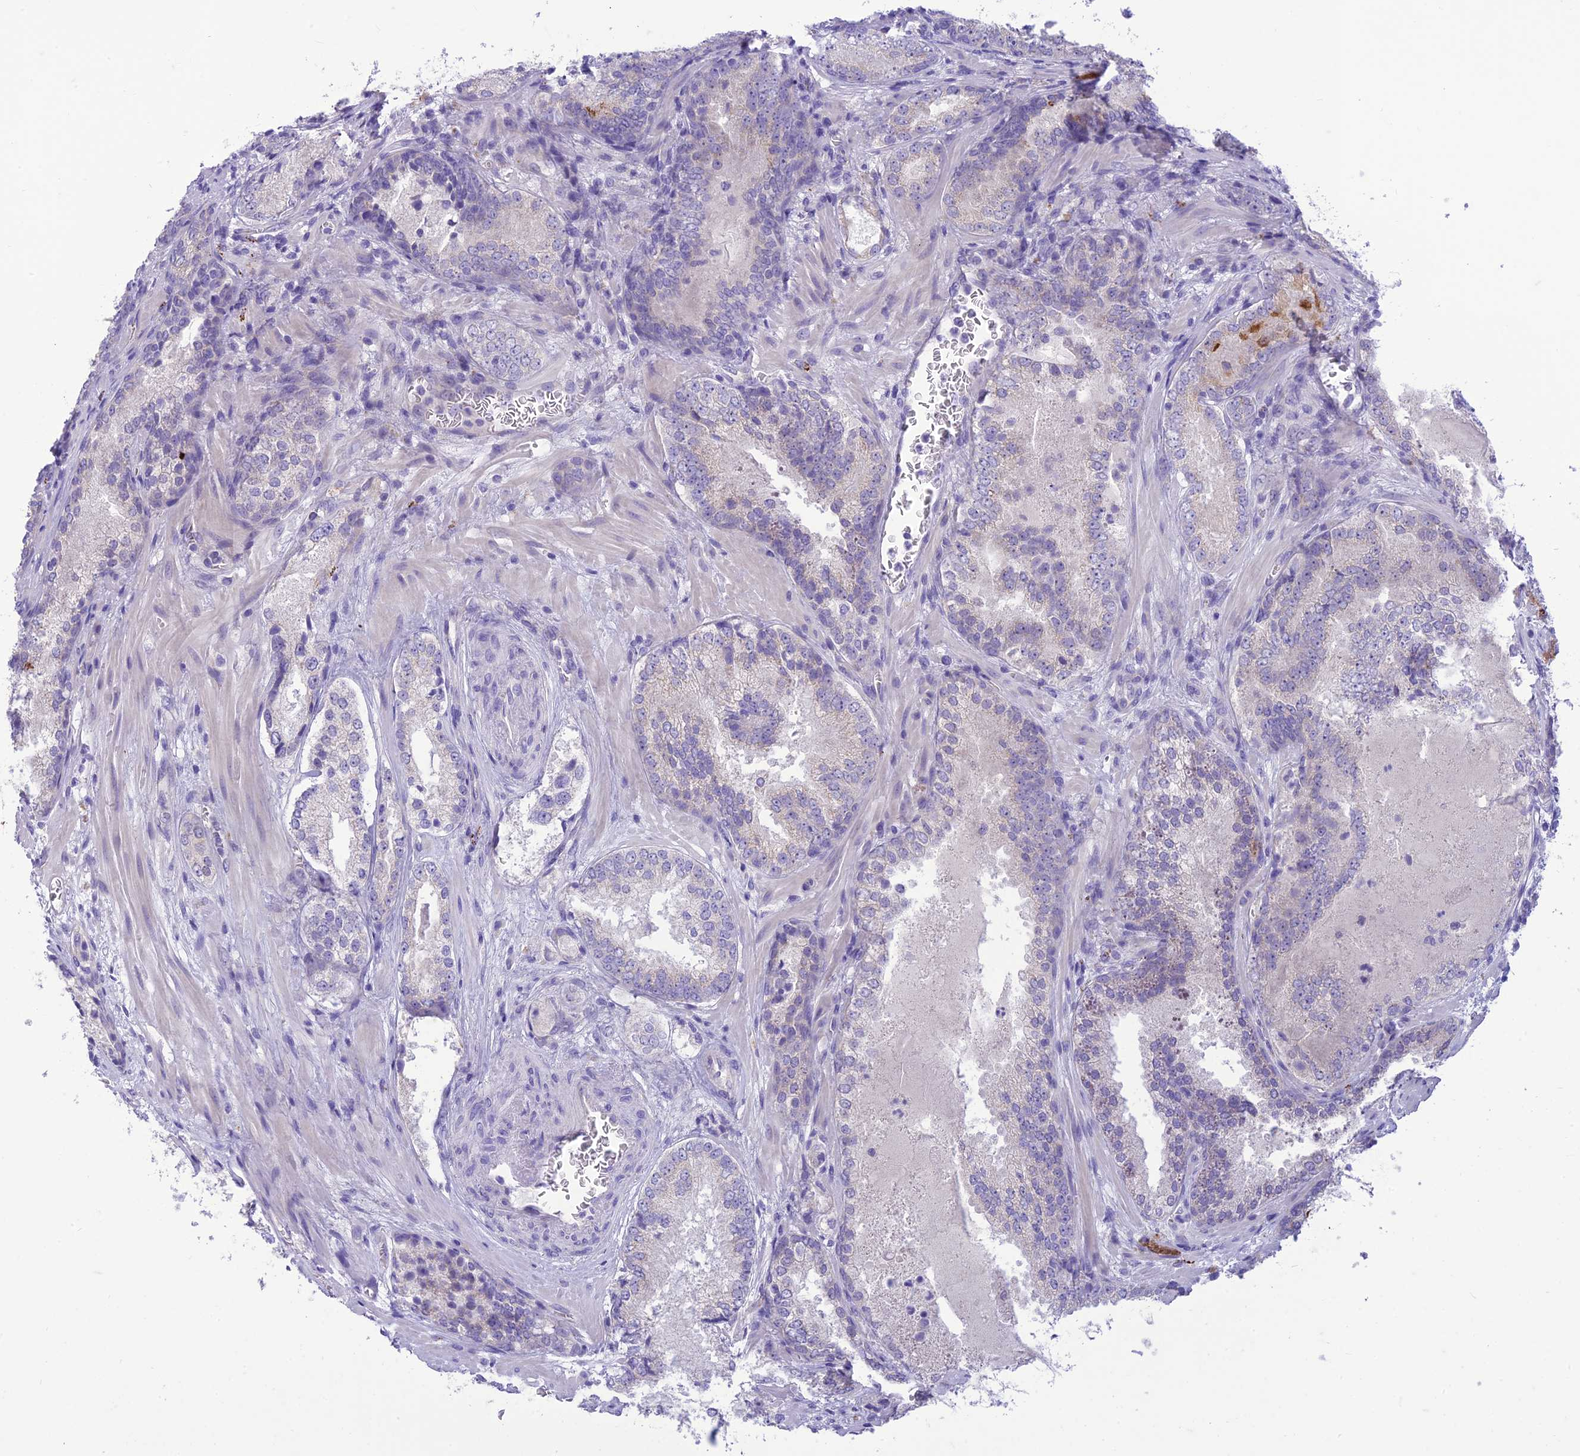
{"staining": {"intensity": "negative", "quantity": "none", "location": "none"}, "tissue": "prostate cancer", "cell_type": "Tumor cells", "image_type": "cancer", "snomed": [{"axis": "morphology", "description": "Adenocarcinoma, Low grade"}, {"axis": "topography", "description": "Prostate"}], "caption": "The IHC photomicrograph has no significant expression in tumor cells of low-grade adenocarcinoma (prostate) tissue. The staining was performed using DAB (3,3'-diaminobenzidine) to visualize the protein expression in brown, while the nuclei were stained in blue with hematoxylin (Magnification: 20x).", "gene": "DHDH", "patient": {"sex": "male", "age": 74}}